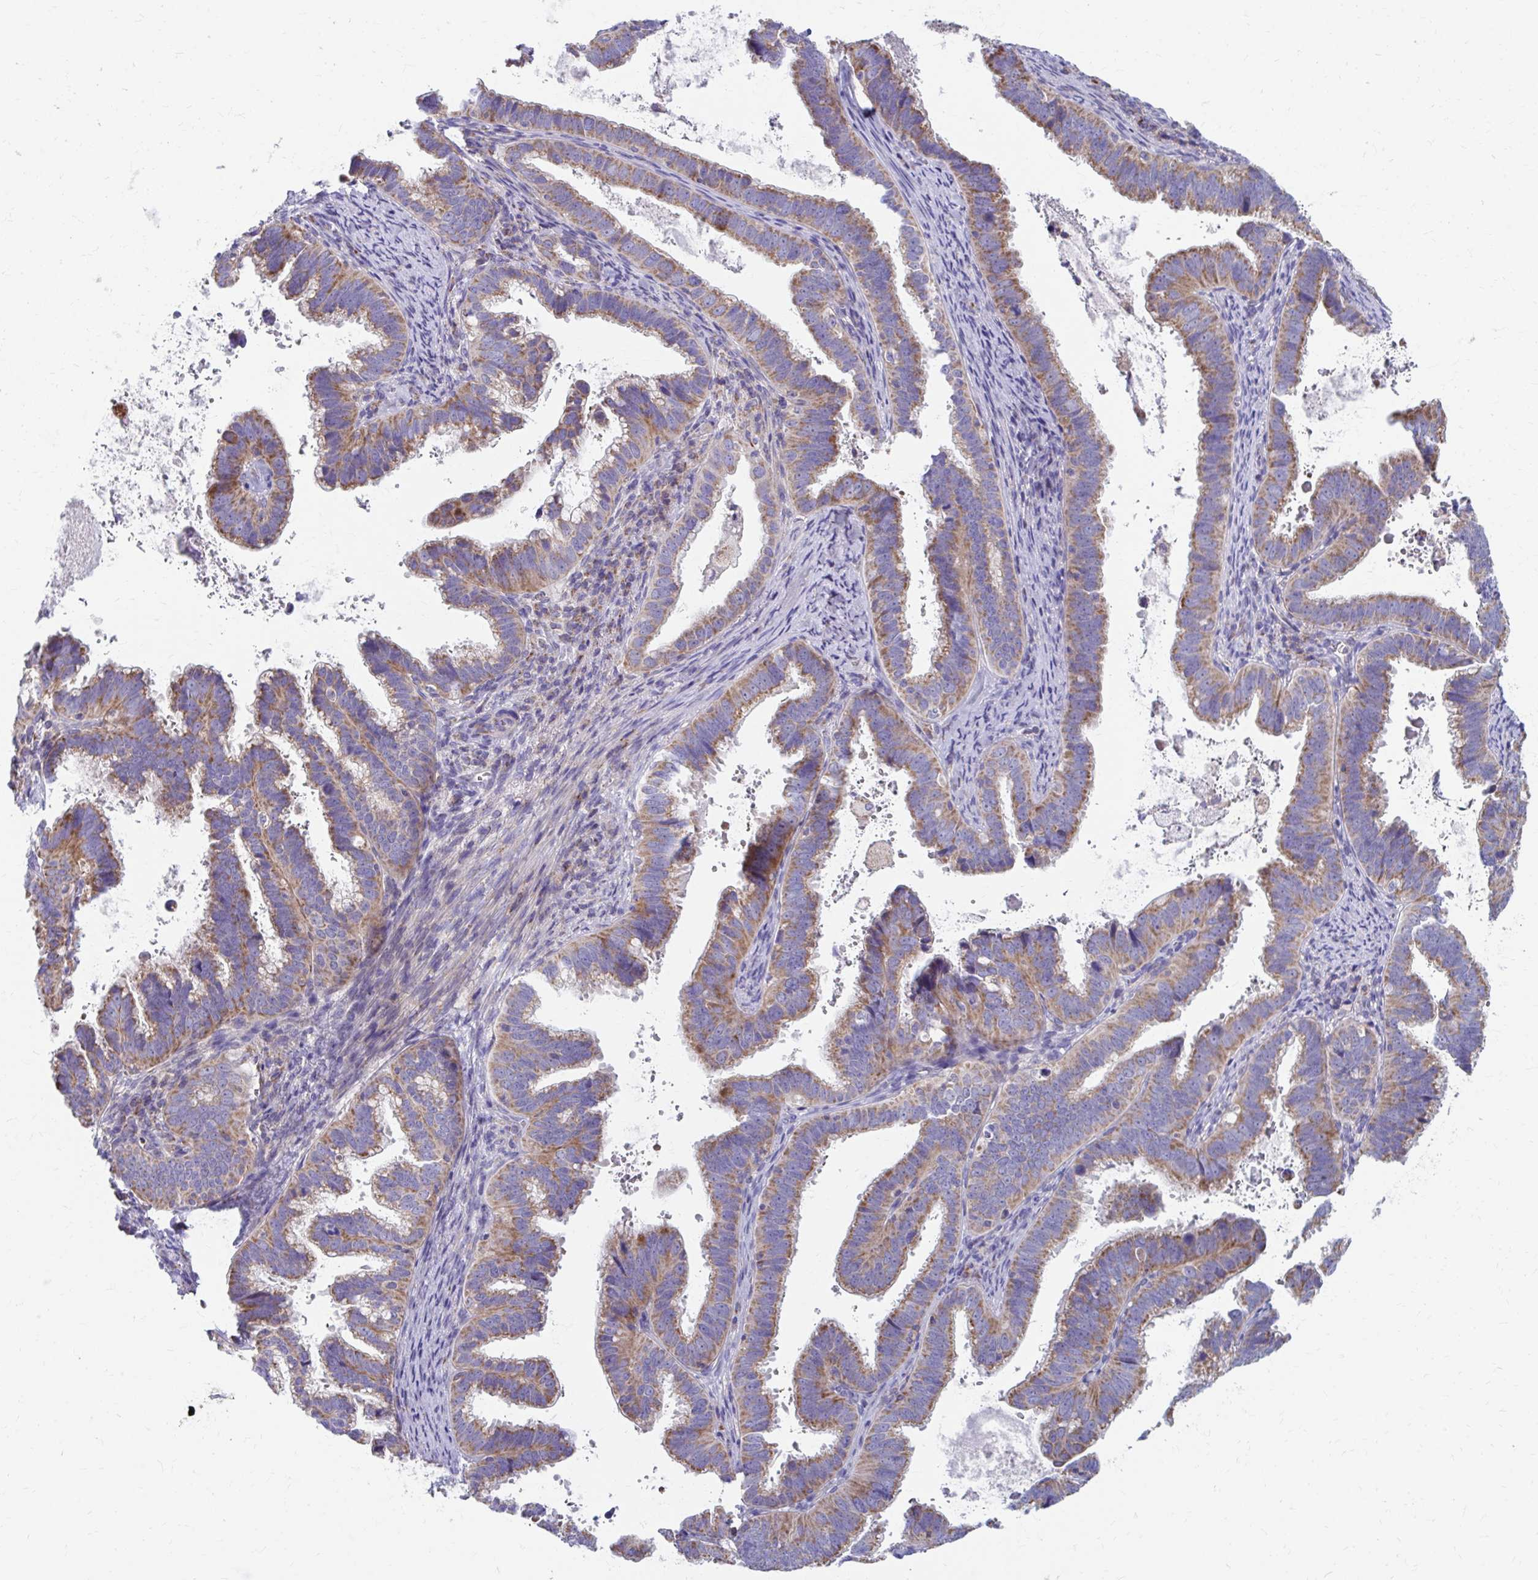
{"staining": {"intensity": "moderate", "quantity": ">75%", "location": "cytoplasmic/membranous"}, "tissue": "cervical cancer", "cell_type": "Tumor cells", "image_type": "cancer", "snomed": [{"axis": "morphology", "description": "Adenocarcinoma, NOS"}, {"axis": "topography", "description": "Cervix"}], "caption": "This is an image of immunohistochemistry (IHC) staining of cervical cancer (adenocarcinoma), which shows moderate expression in the cytoplasmic/membranous of tumor cells.", "gene": "RCC1L", "patient": {"sex": "female", "age": 61}}